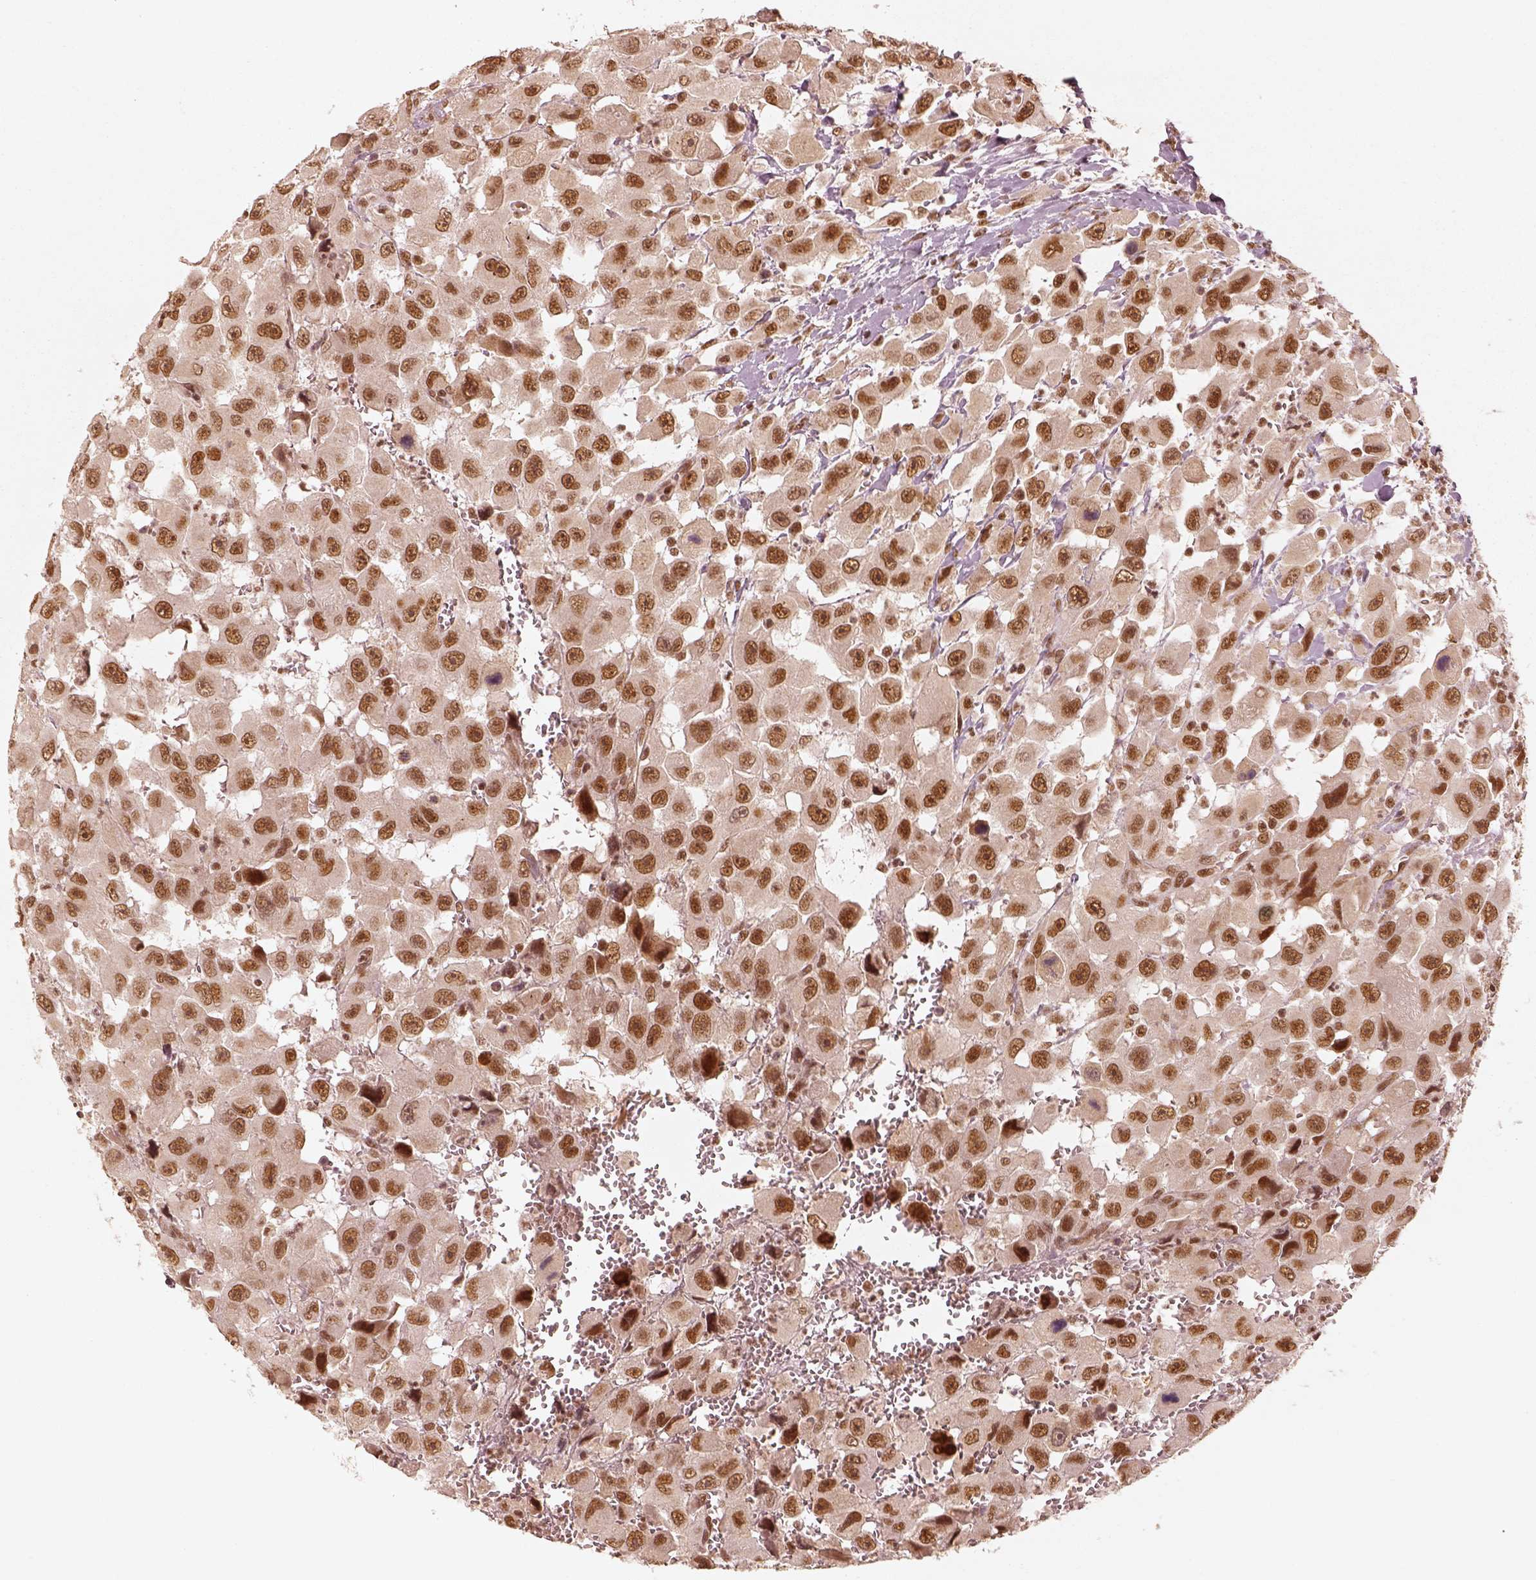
{"staining": {"intensity": "moderate", "quantity": ">75%", "location": "nuclear"}, "tissue": "head and neck cancer", "cell_type": "Tumor cells", "image_type": "cancer", "snomed": [{"axis": "morphology", "description": "Squamous cell carcinoma, NOS"}, {"axis": "morphology", "description": "Squamous cell carcinoma, metastatic, NOS"}, {"axis": "topography", "description": "Oral tissue"}, {"axis": "topography", "description": "Head-Neck"}], "caption": "This is an image of immunohistochemistry (IHC) staining of squamous cell carcinoma (head and neck), which shows moderate staining in the nuclear of tumor cells.", "gene": "GMEB2", "patient": {"sex": "female", "age": 85}}